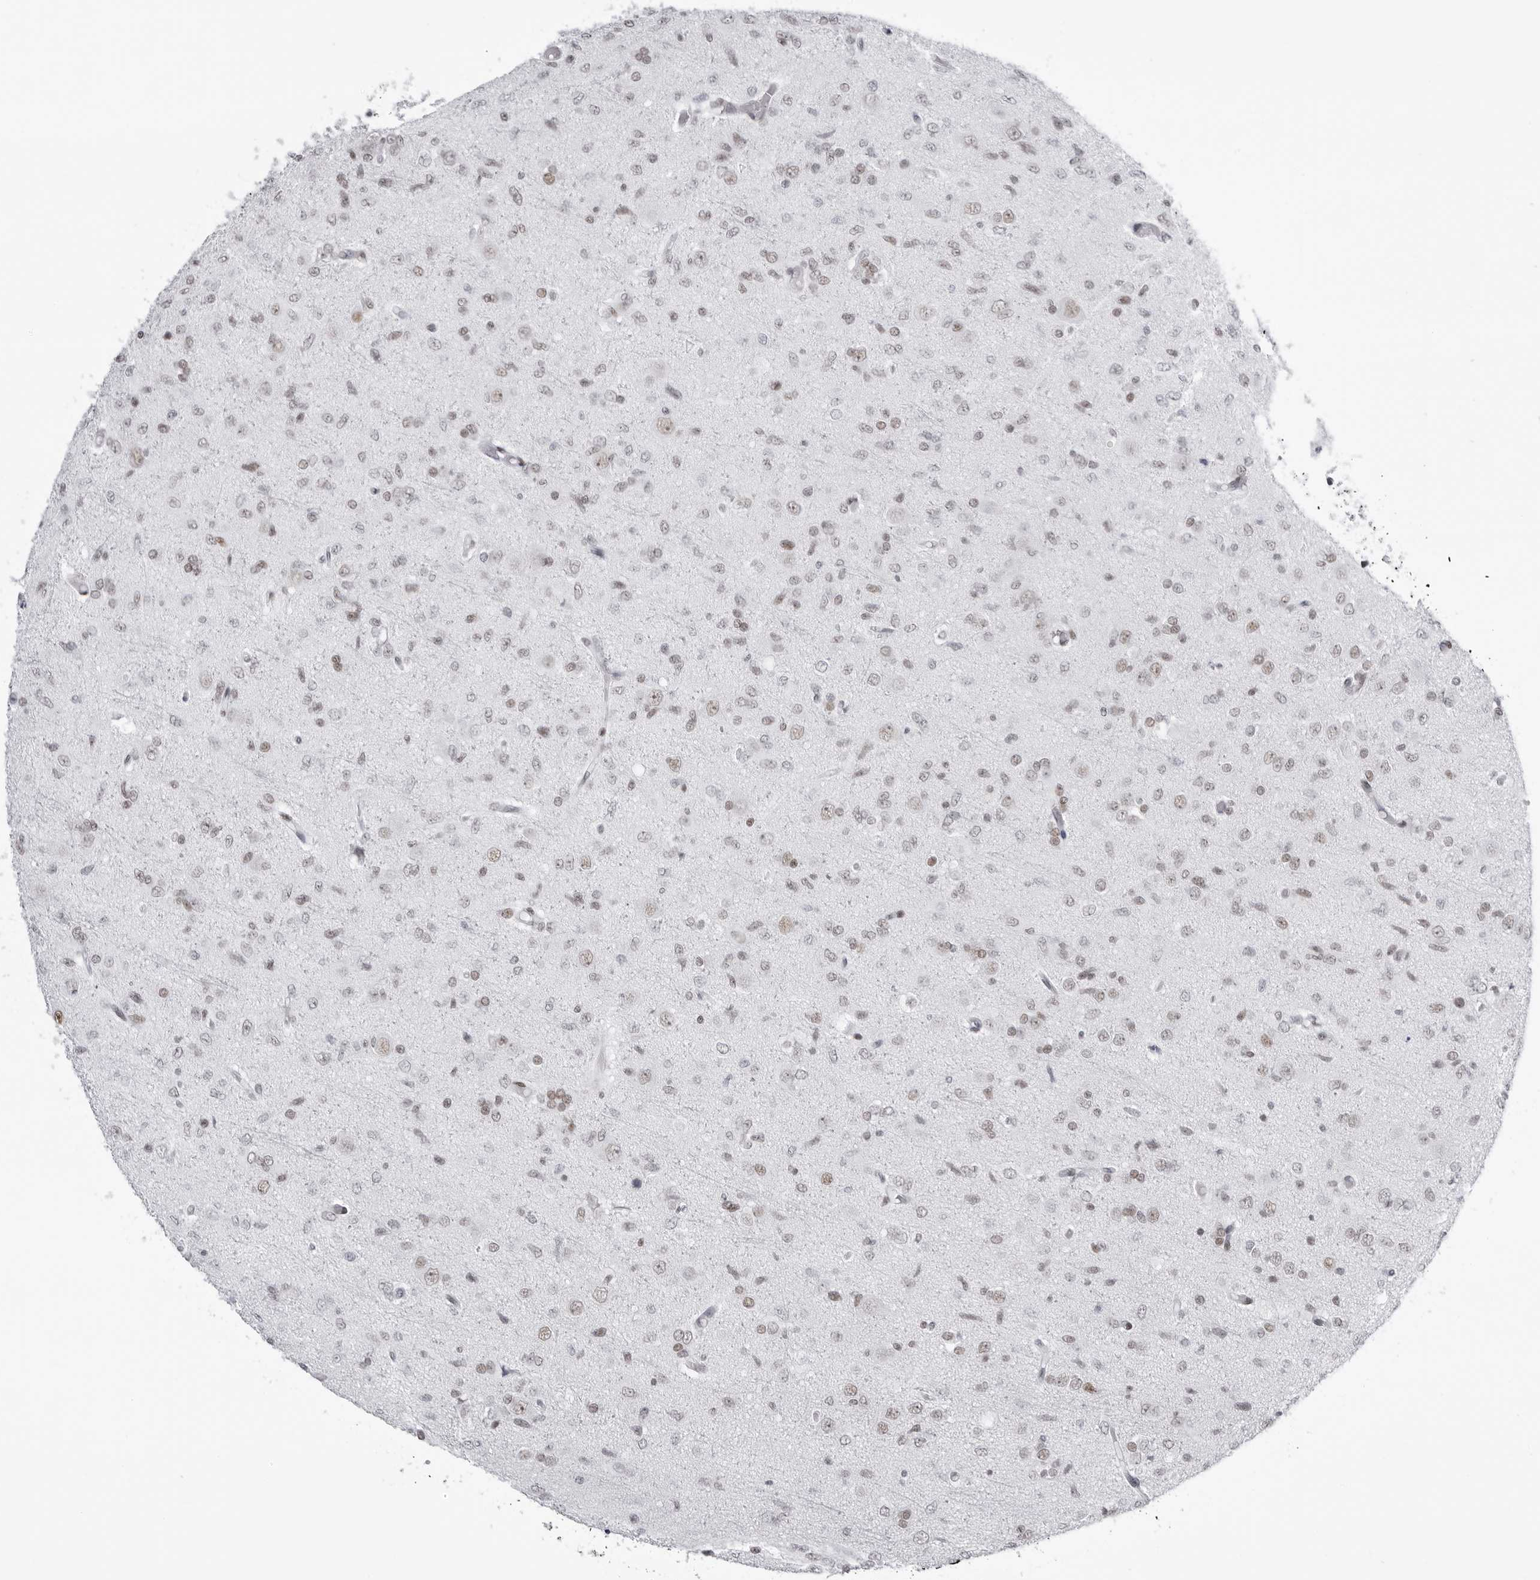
{"staining": {"intensity": "moderate", "quantity": "<25%", "location": "nuclear"}, "tissue": "glioma", "cell_type": "Tumor cells", "image_type": "cancer", "snomed": [{"axis": "morphology", "description": "Glioma, malignant, High grade"}, {"axis": "topography", "description": "Brain"}], "caption": "A high-resolution photomicrograph shows immunohistochemistry staining of glioma, which reveals moderate nuclear expression in about <25% of tumor cells. (DAB (3,3'-diaminobenzidine) = brown stain, brightfield microscopy at high magnification).", "gene": "IRF2BP2", "patient": {"sex": "female", "age": 59}}